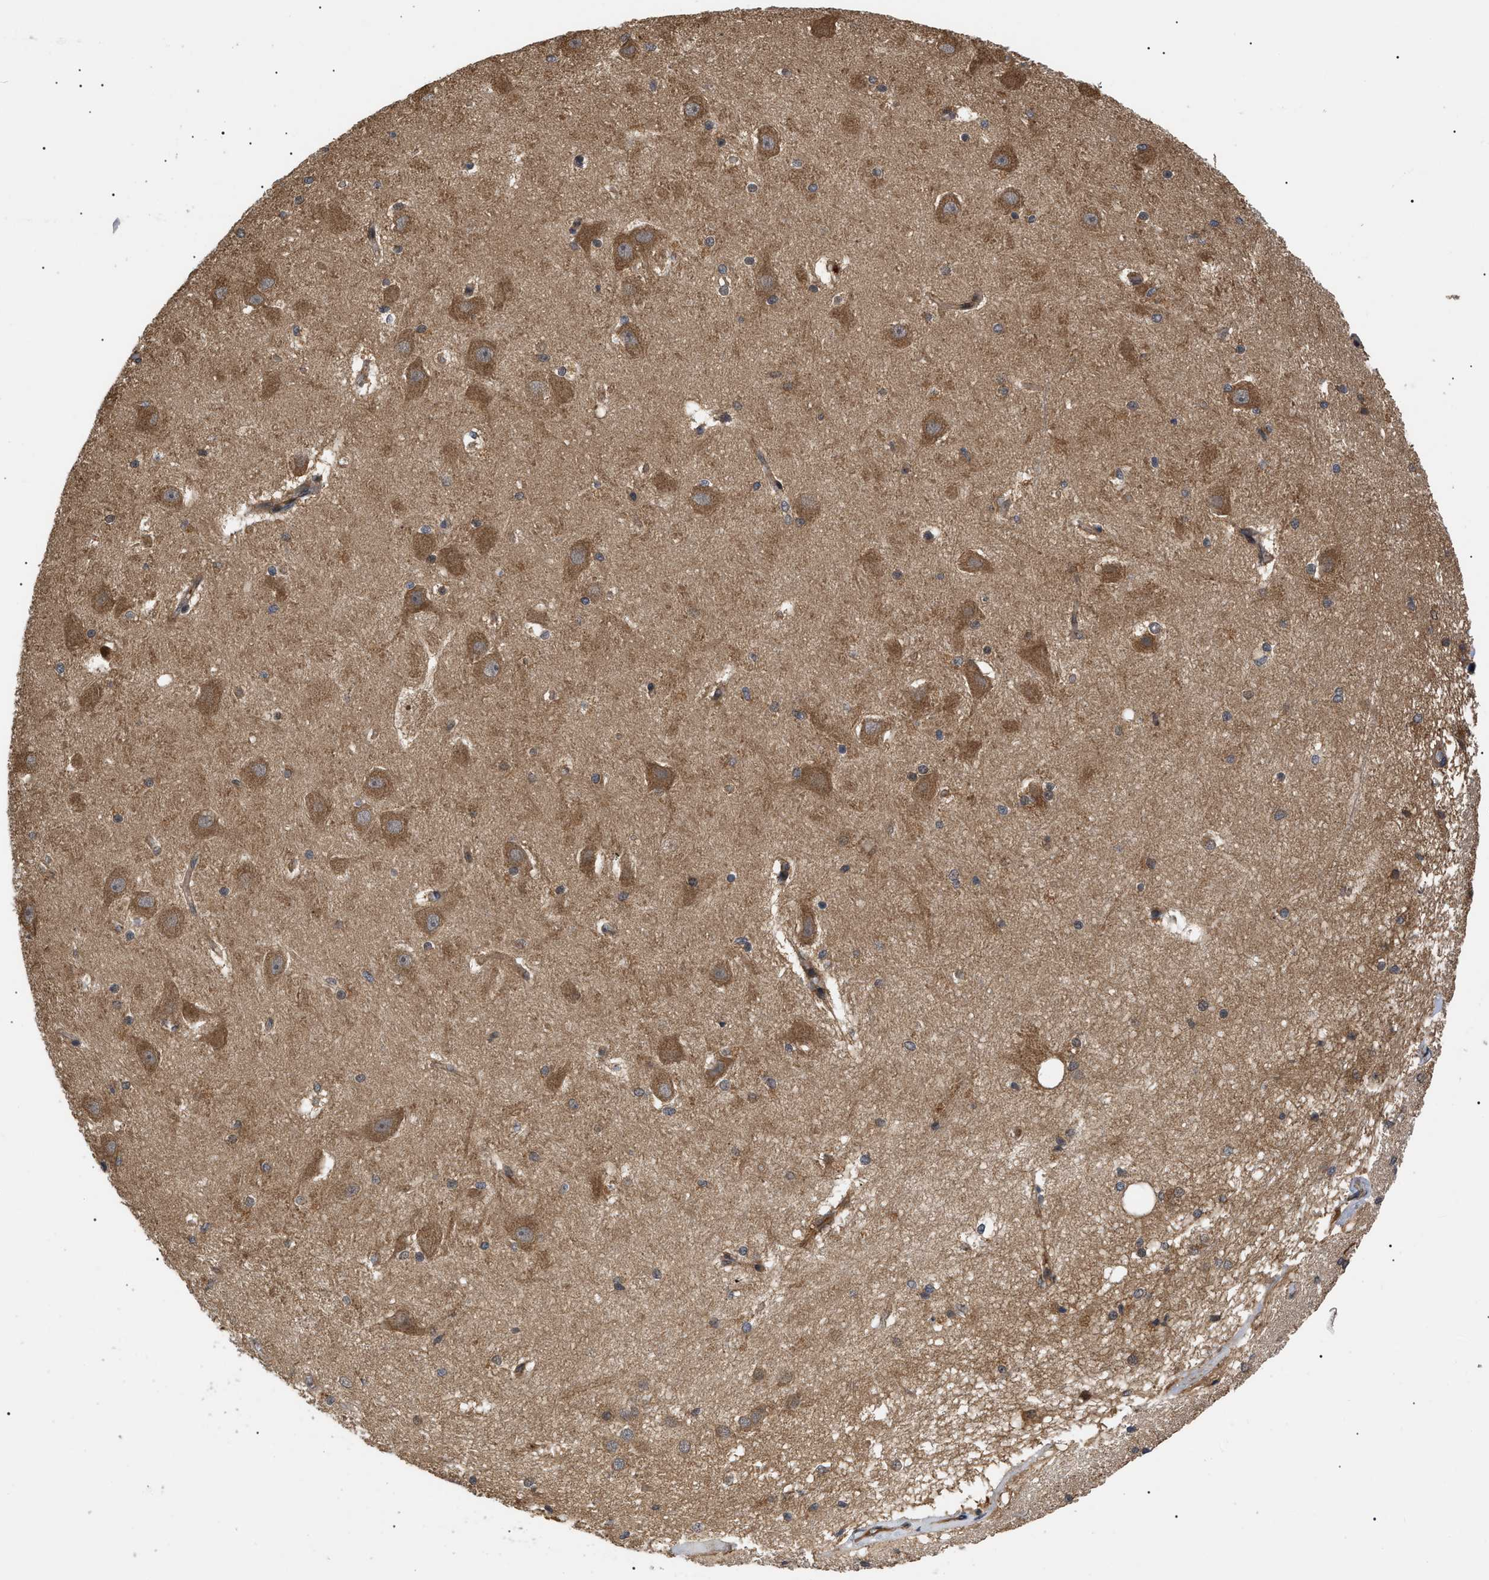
{"staining": {"intensity": "strong", "quantity": "25%-75%", "location": "cytoplasmic/membranous"}, "tissue": "hippocampus", "cell_type": "Glial cells", "image_type": "normal", "snomed": [{"axis": "morphology", "description": "Normal tissue, NOS"}, {"axis": "topography", "description": "Hippocampus"}], "caption": "IHC image of unremarkable hippocampus stained for a protein (brown), which reveals high levels of strong cytoplasmic/membranous expression in about 25%-75% of glial cells.", "gene": "ASTL", "patient": {"sex": "female", "age": 19}}